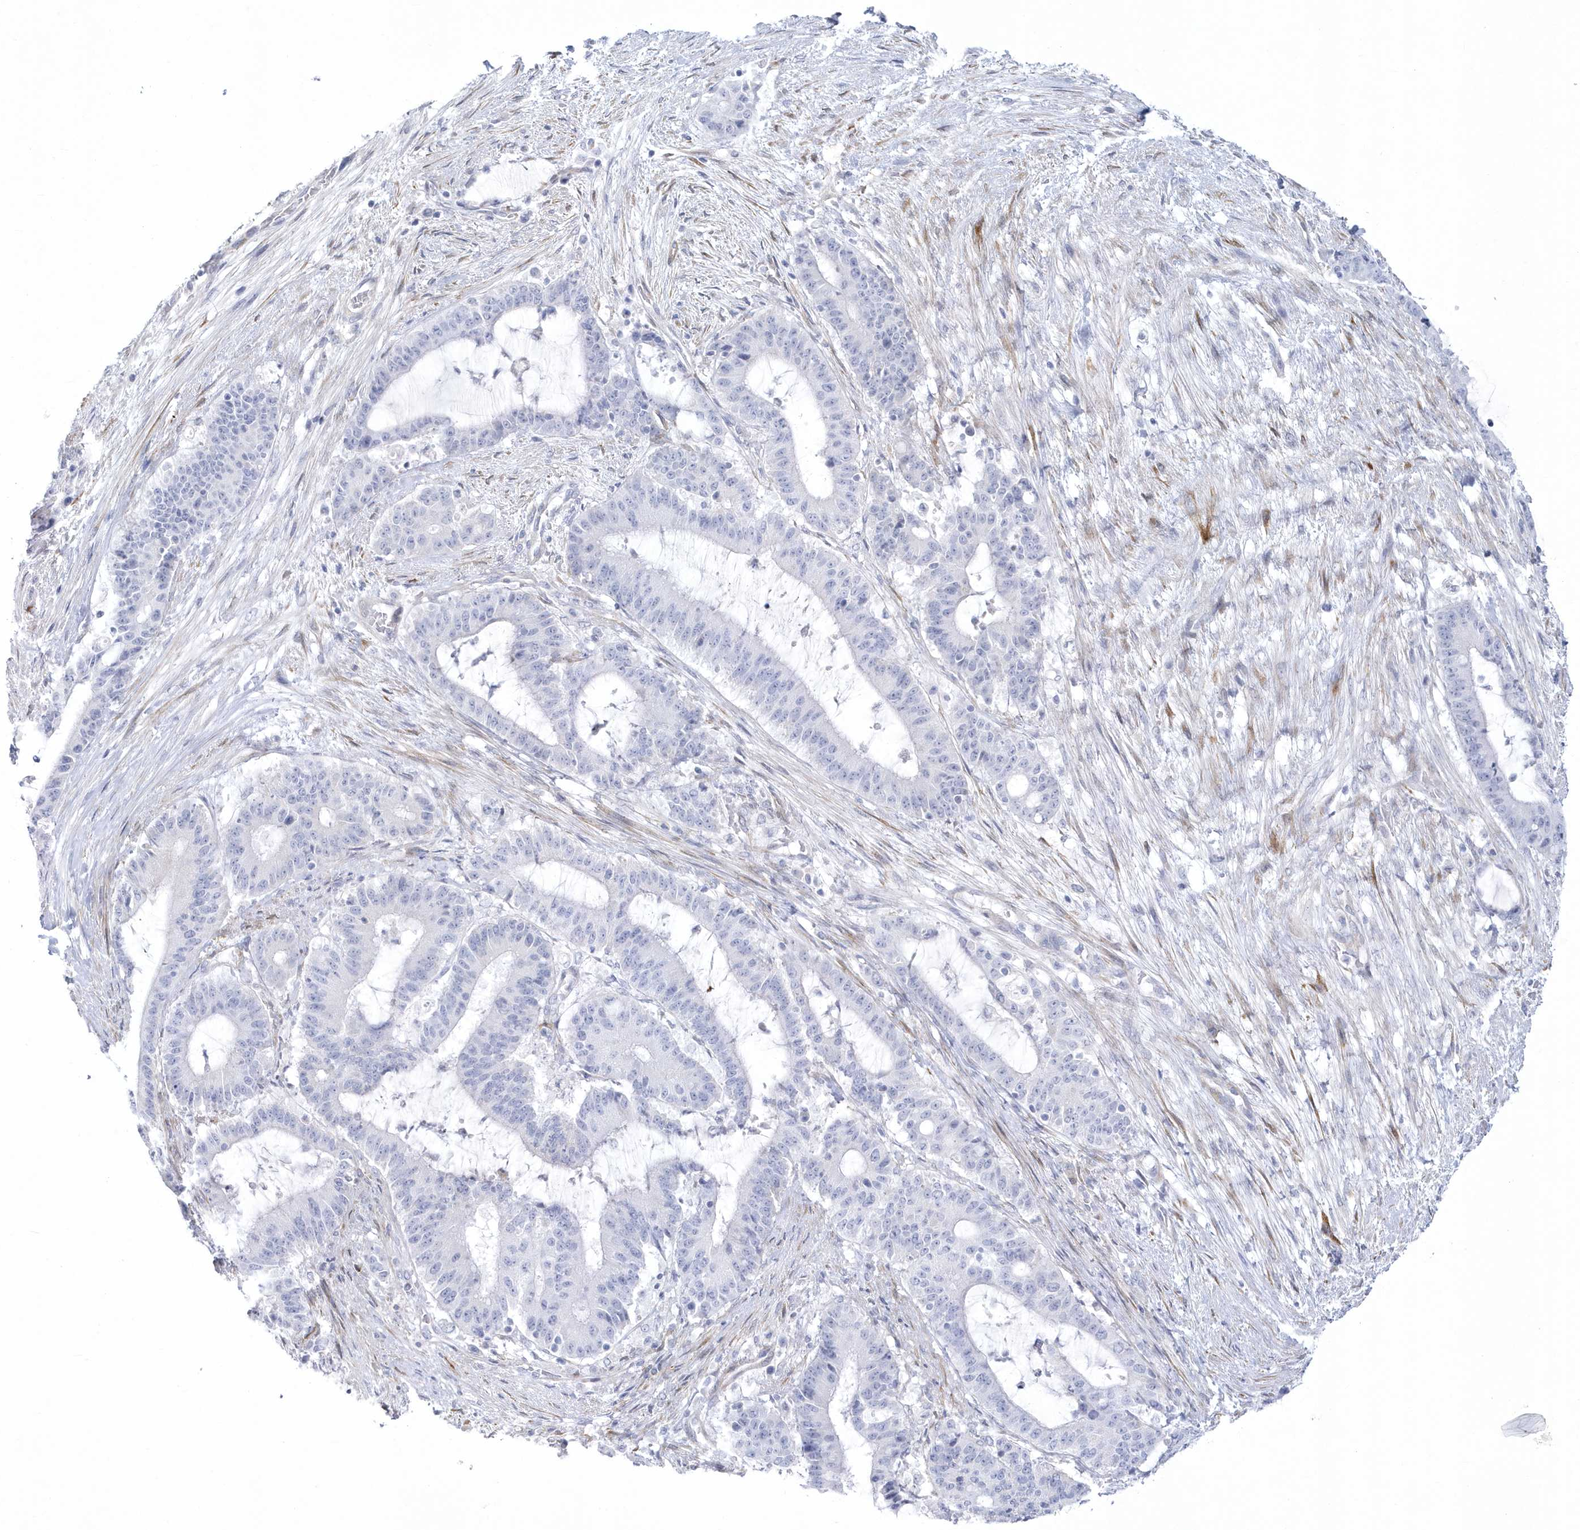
{"staining": {"intensity": "negative", "quantity": "none", "location": "none"}, "tissue": "liver cancer", "cell_type": "Tumor cells", "image_type": "cancer", "snomed": [{"axis": "morphology", "description": "Normal tissue, NOS"}, {"axis": "morphology", "description": "Cholangiocarcinoma"}, {"axis": "topography", "description": "Liver"}, {"axis": "topography", "description": "Peripheral nerve tissue"}], "caption": "Immunohistochemistry (IHC) photomicrograph of neoplastic tissue: liver cholangiocarcinoma stained with DAB (3,3'-diaminobenzidine) demonstrates no significant protein positivity in tumor cells.", "gene": "WDR27", "patient": {"sex": "female", "age": 73}}